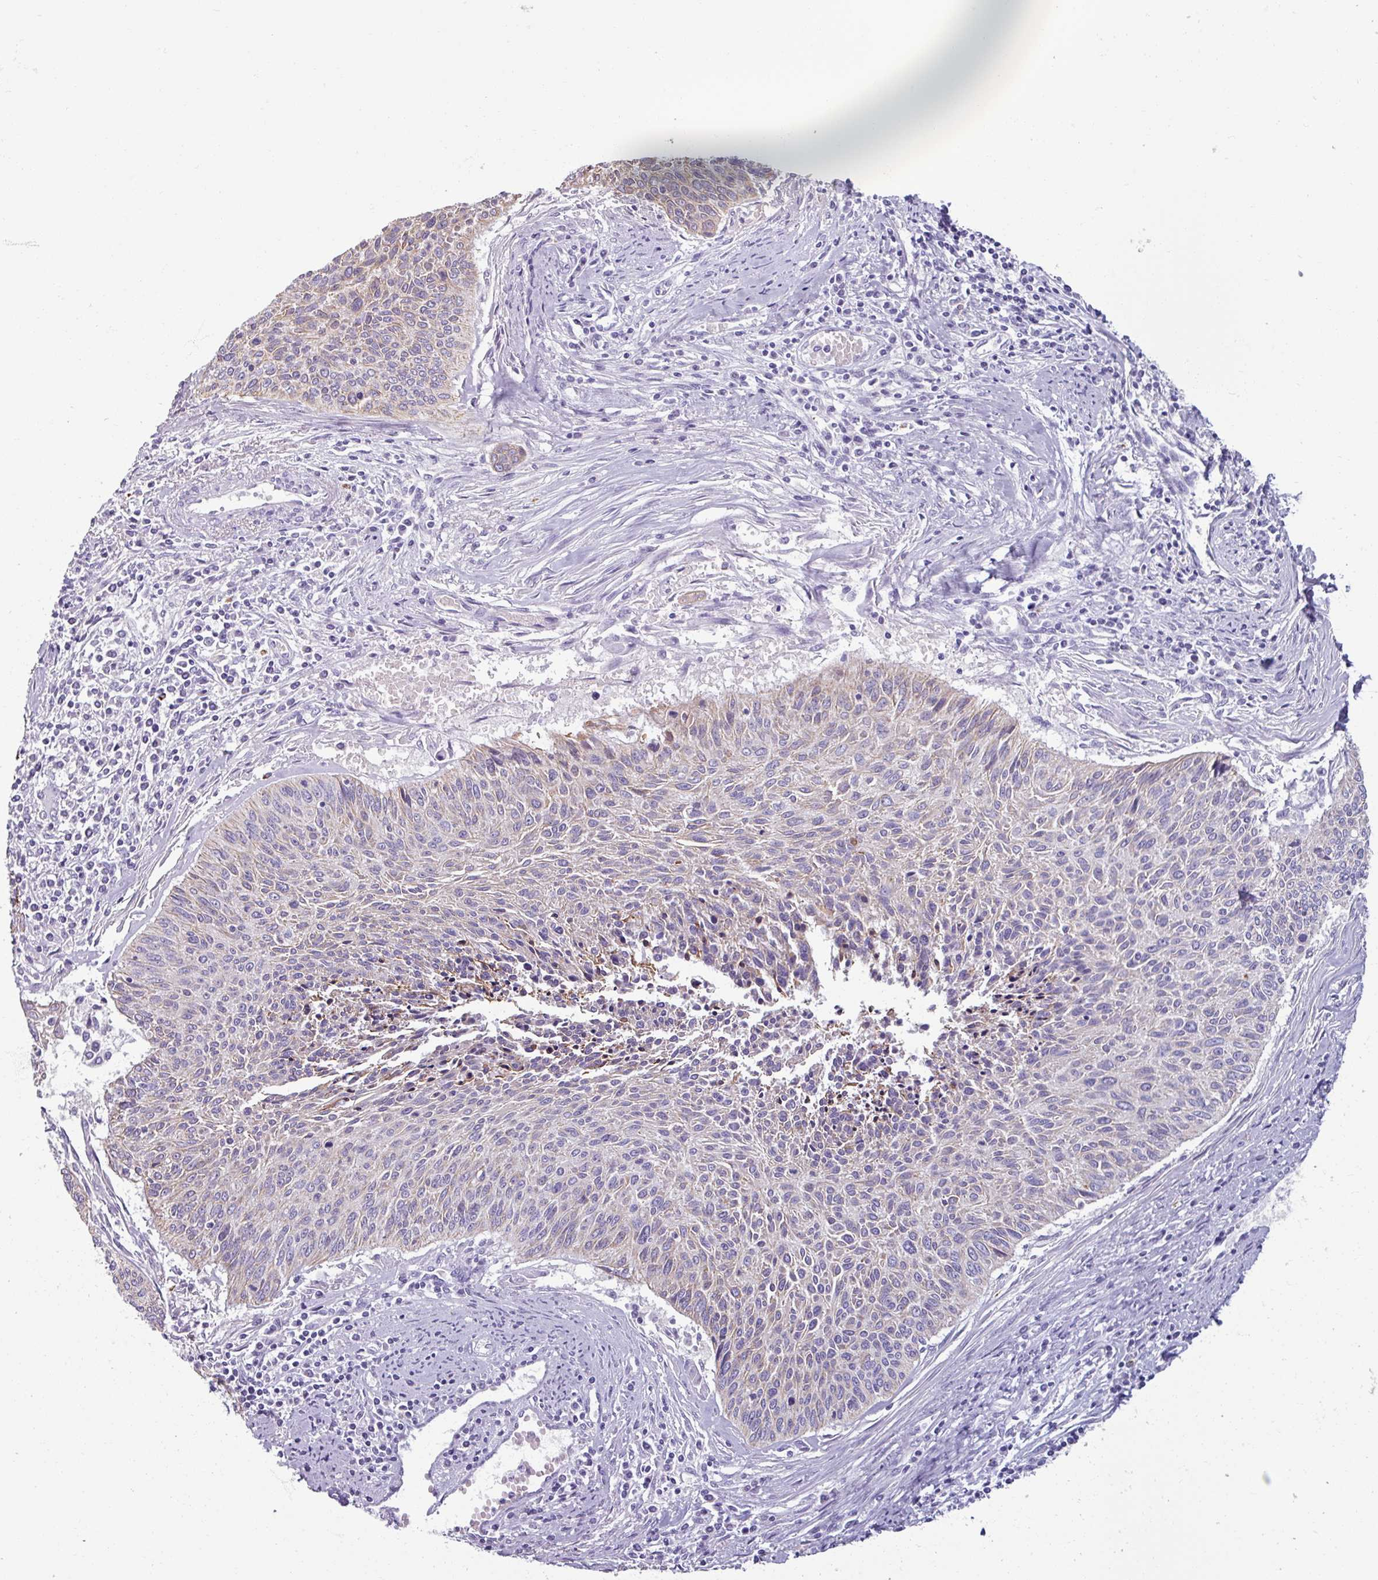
{"staining": {"intensity": "weak", "quantity": "25%-75%", "location": "cytoplasmic/membranous"}, "tissue": "cervical cancer", "cell_type": "Tumor cells", "image_type": "cancer", "snomed": [{"axis": "morphology", "description": "Squamous cell carcinoma, NOS"}, {"axis": "topography", "description": "Cervix"}], "caption": "Squamous cell carcinoma (cervical) stained with a brown dye displays weak cytoplasmic/membranous positive positivity in approximately 25%-75% of tumor cells.", "gene": "SPESP1", "patient": {"sex": "female", "age": 55}}